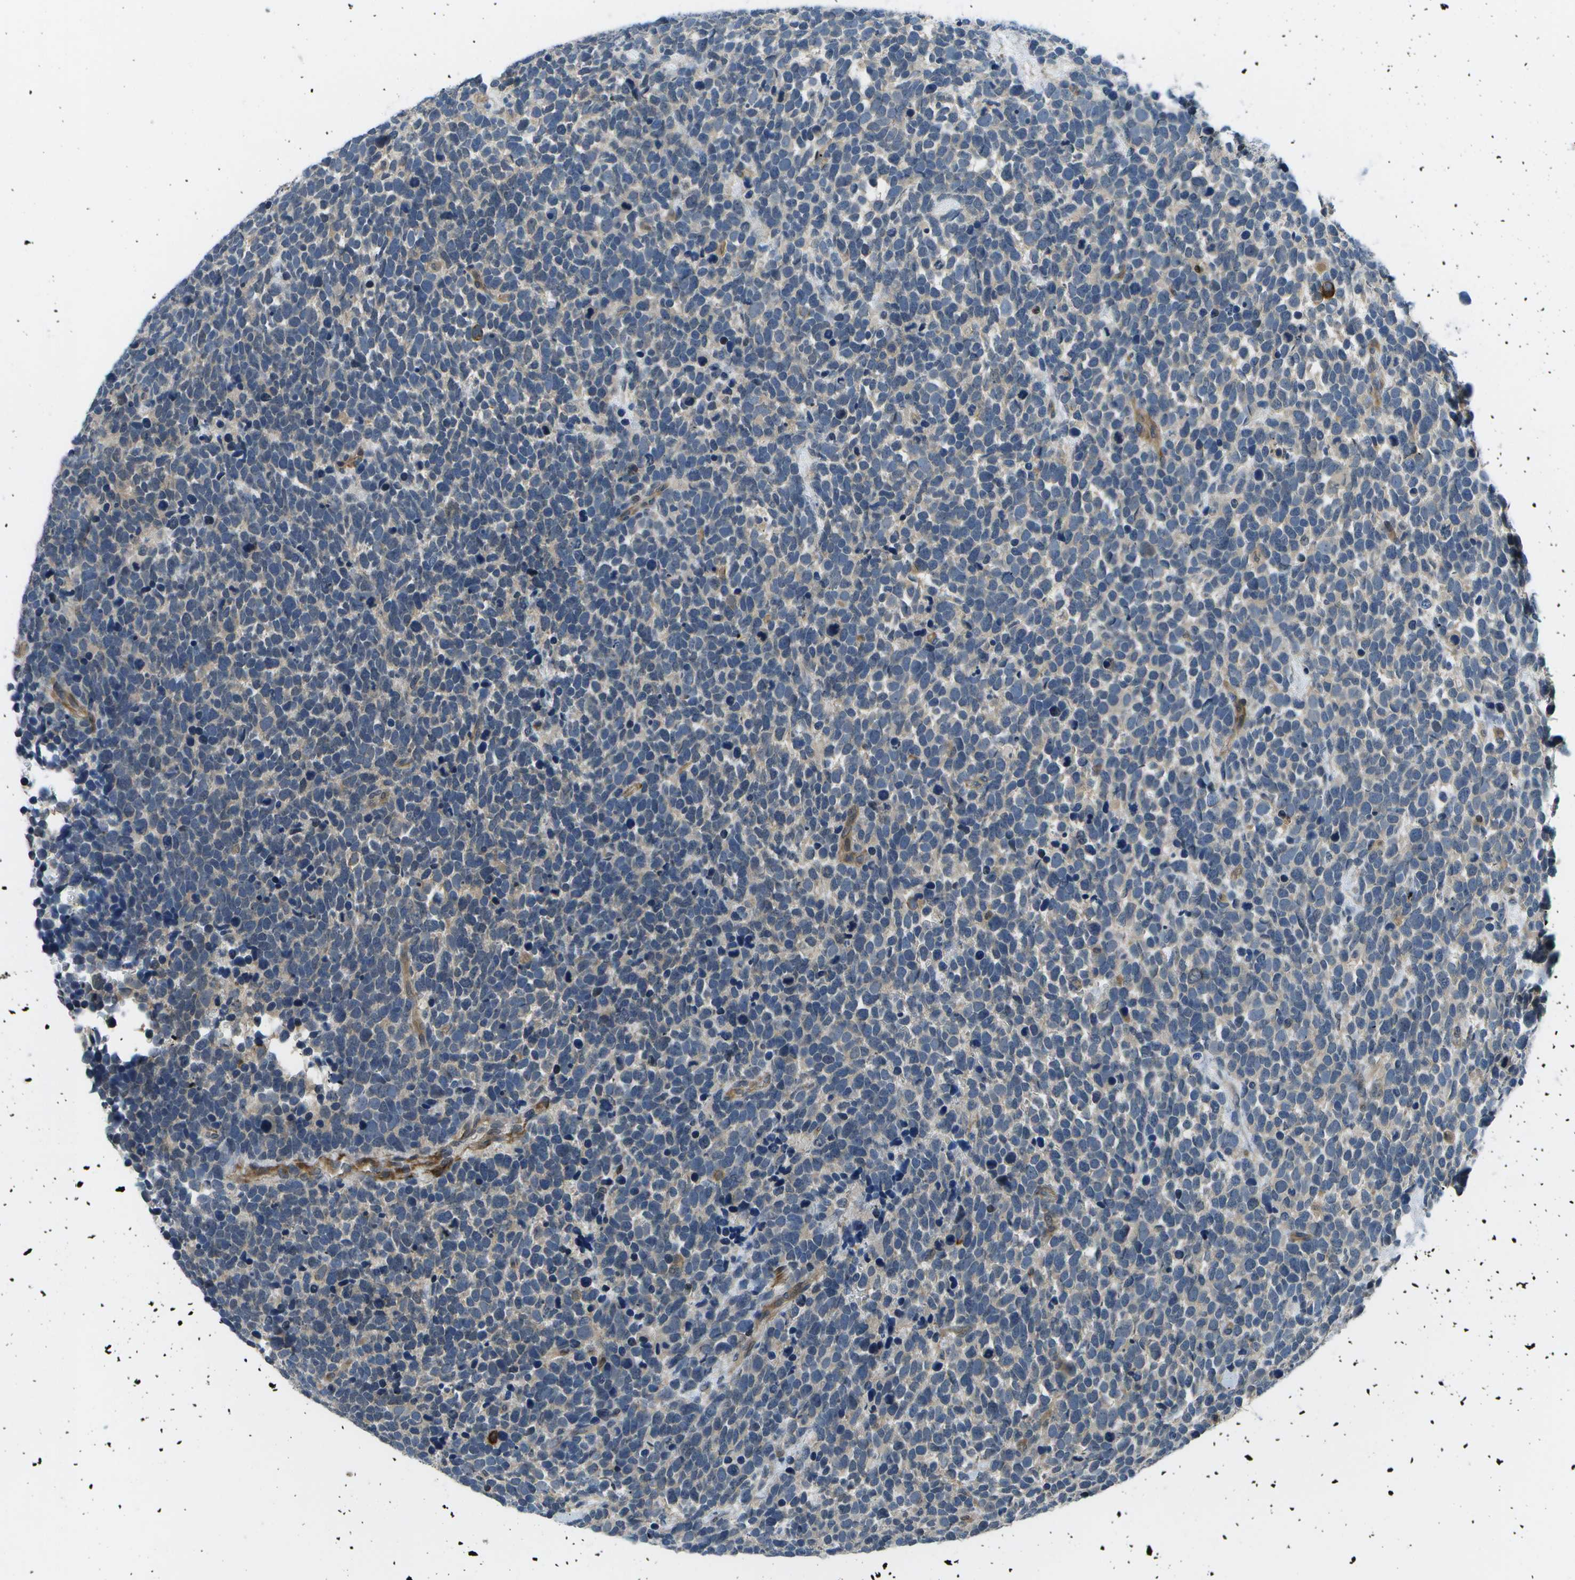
{"staining": {"intensity": "weak", "quantity": "25%-75%", "location": "cytoplasmic/membranous"}, "tissue": "urothelial cancer", "cell_type": "Tumor cells", "image_type": "cancer", "snomed": [{"axis": "morphology", "description": "Urothelial carcinoma, High grade"}, {"axis": "topography", "description": "Urinary bladder"}], "caption": "High-grade urothelial carcinoma stained with IHC displays weak cytoplasmic/membranous expression in approximately 25%-75% of tumor cells.", "gene": "ENPP5", "patient": {"sex": "female", "age": 82}}